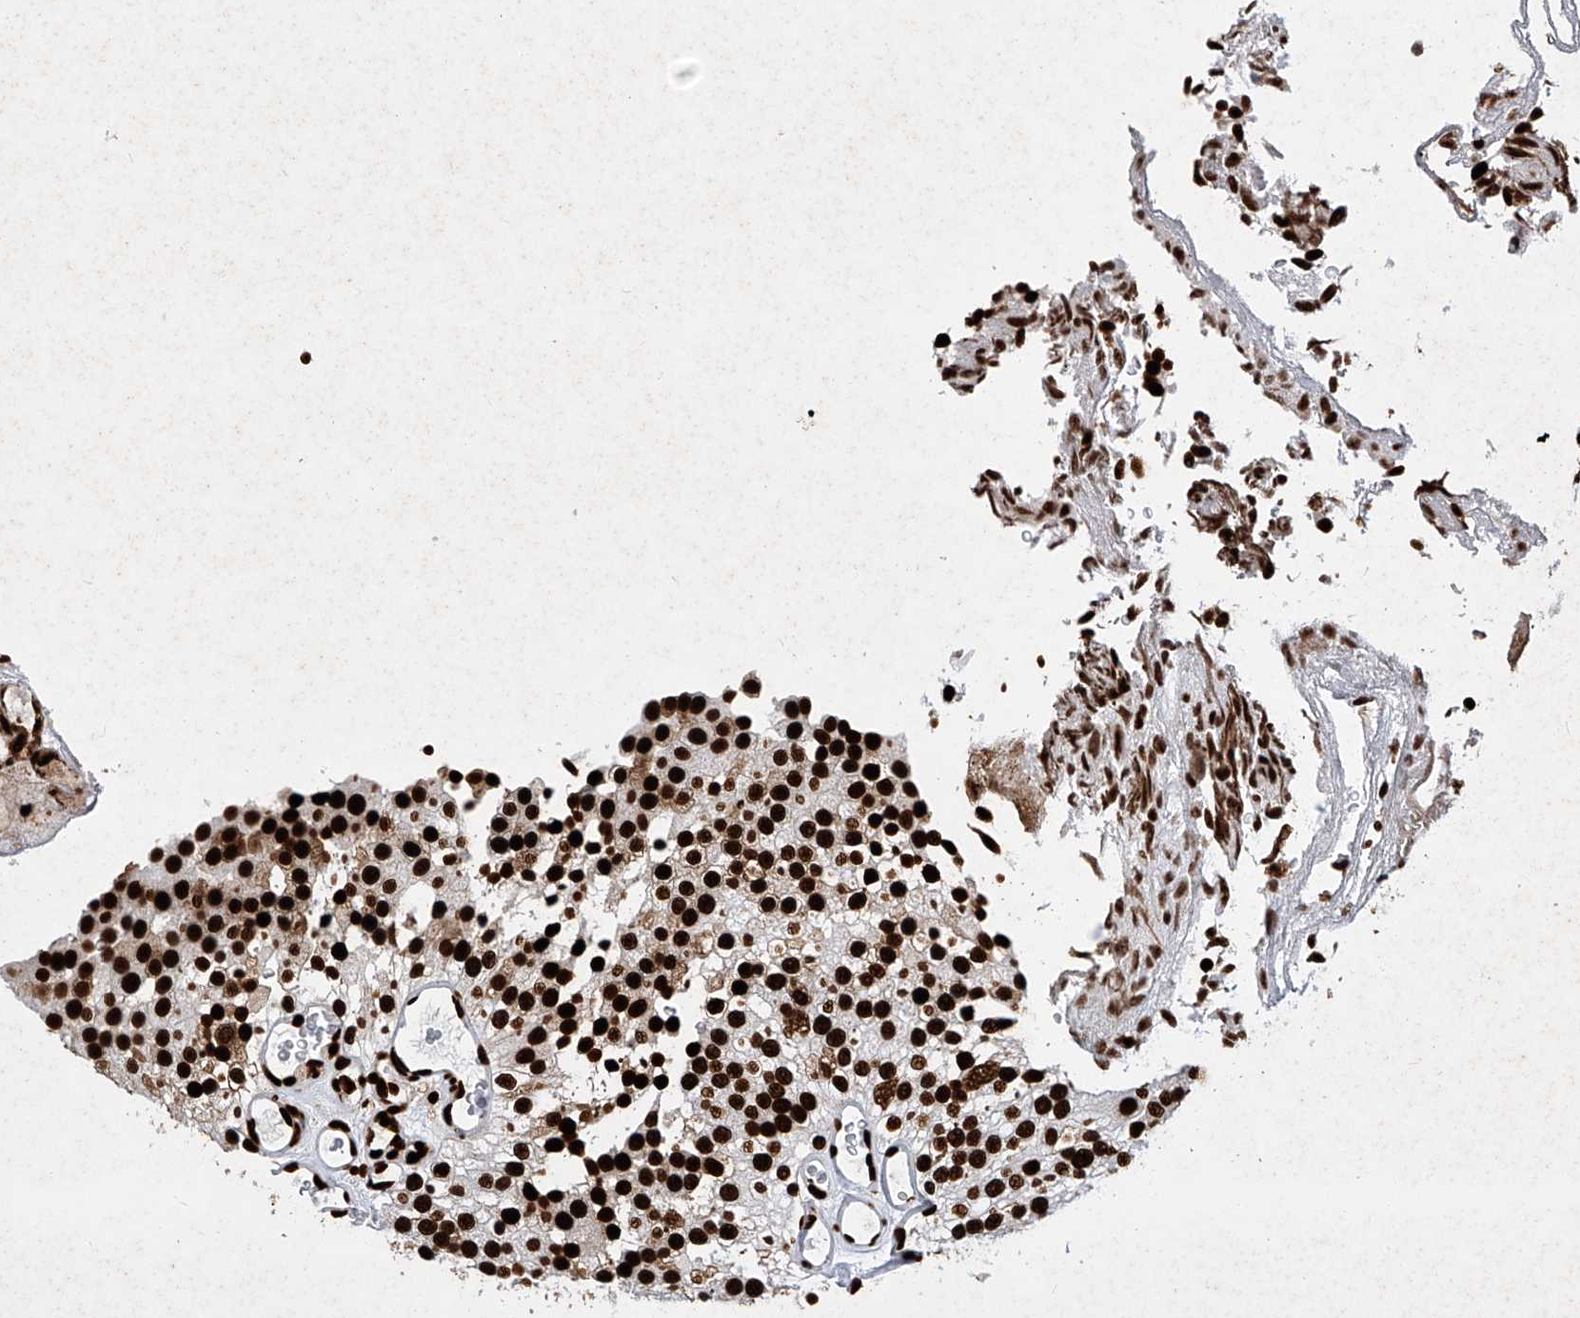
{"staining": {"intensity": "strong", "quantity": ">75%", "location": "cytoplasmic/membranous,nuclear"}, "tissue": "urothelial cancer", "cell_type": "Tumor cells", "image_type": "cancer", "snomed": [{"axis": "morphology", "description": "Urothelial carcinoma, Low grade"}, {"axis": "topography", "description": "Urinary bladder"}], "caption": "The immunohistochemical stain shows strong cytoplasmic/membranous and nuclear positivity in tumor cells of urothelial carcinoma (low-grade) tissue. The staining was performed using DAB (3,3'-diaminobenzidine), with brown indicating positive protein expression. Nuclei are stained blue with hematoxylin.", "gene": "SRSF6", "patient": {"sex": "male", "age": 78}}